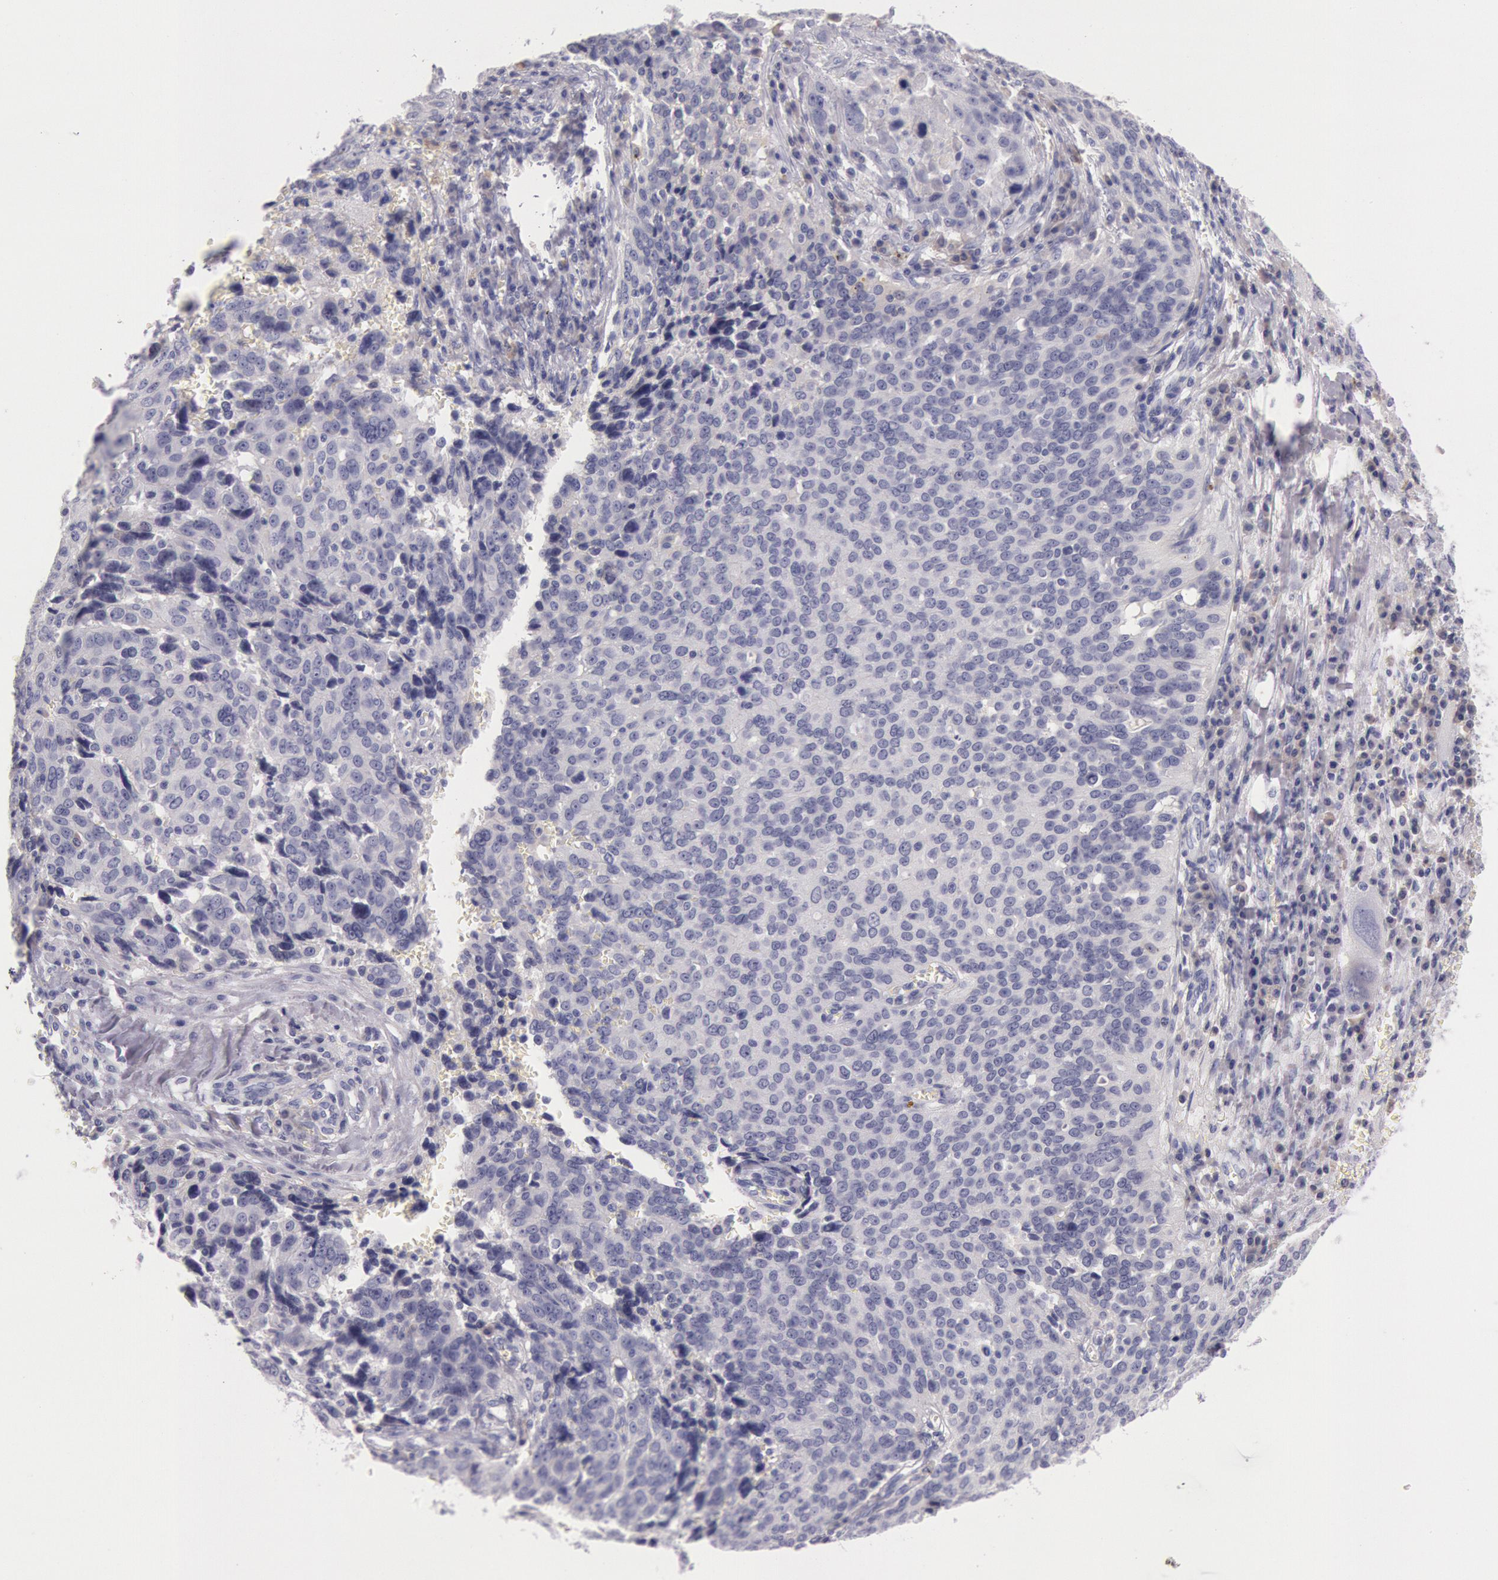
{"staining": {"intensity": "negative", "quantity": "none", "location": "none"}, "tissue": "ovarian cancer", "cell_type": "Tumor cells", "image_type": "cancer", "snomed": [{"axis": "morphology", "description": "Carcinoma, endometroid"}, {"axis": "topography", "description": "Ovary"}], "caption": "Image shows no protein staining in tumor cells of ovarian cancer tissue. The staining is performed using DAB (3,3'-diaminobenzidine) brown chromogen with nuclei counter-stained in using hematoxylin.", "gene": "EGFR", "patient": {"sex": "female", "age": 75}}